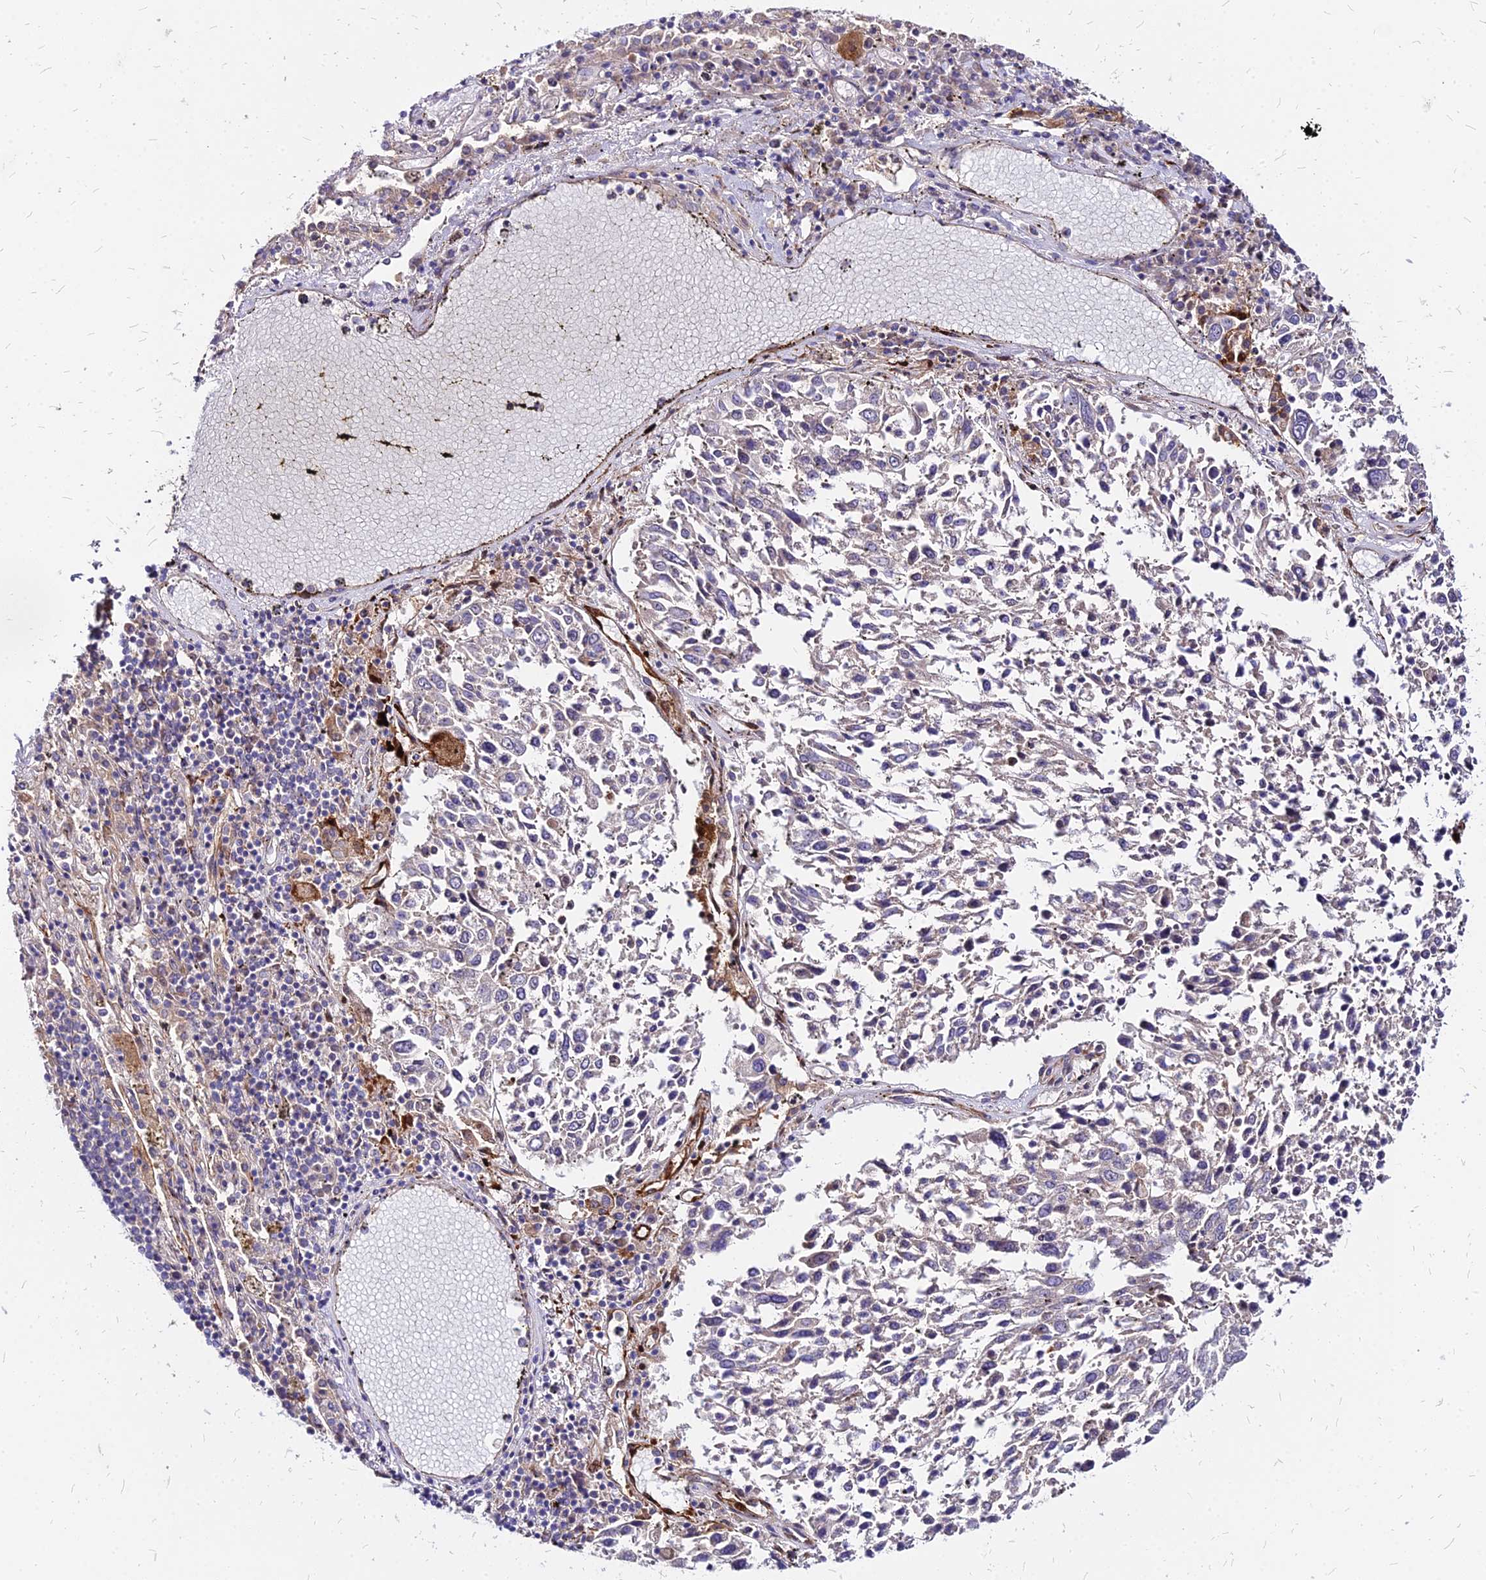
{"staining": {"intensity": "negative", "quantity": "none", "location": "none"}, "tissue": "lung cancer", "cell_type": "Tumor cells", "image_type": "cancer", "snomed": [{"axis": "morphology", "description": "Squamous cell carcinoma, NOS"}, {"axis": "topography", "description": "Lung"}], "caption": "Immunohistochemical staining of human lung squamous cell carcinoma shows no significant expression in tumor cells.", "gene": "COMMD10", "patient": {"sex": "male", "age": 65}}